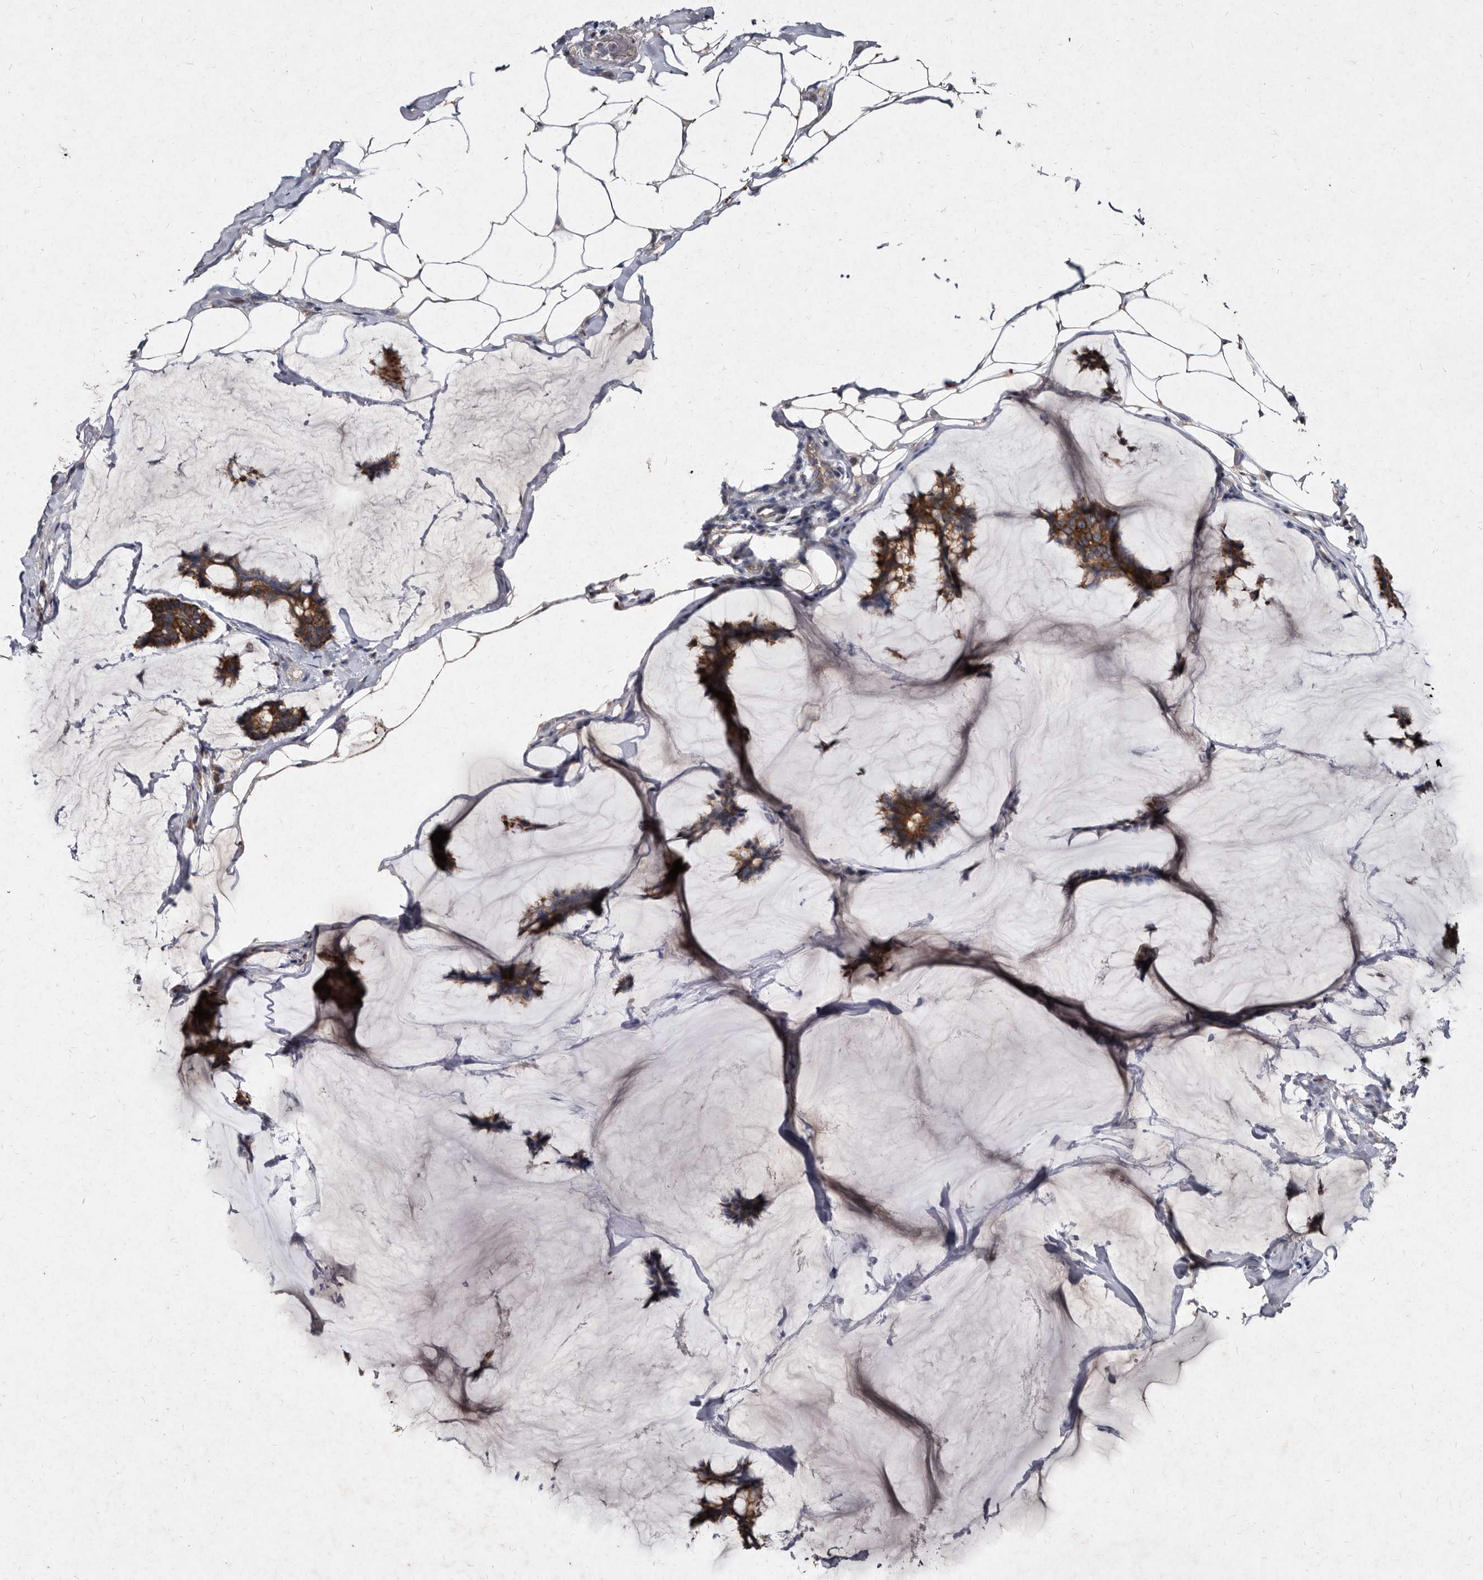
{"staining": {"intensity": "strong", "quantity": ">75%", "location": "cytoplasmic/membranous"}, "tissue": "breast cancer", "cell_type": "Tumor cells", "image_type": "cancer", "snomed": [{"axis": "morphology", "description": "Duct carcinoma"}, {"axis": "topography", "description": "Breast"}], "caption": "Protein analysis of invasive ductal carcinoma (breast) tissue exhibits strong cytoplasmic/membranous staining in approximately >75% of tumor cells.", "gene": "YPEL3", "patient": {"sex": "female", "age": 93}}